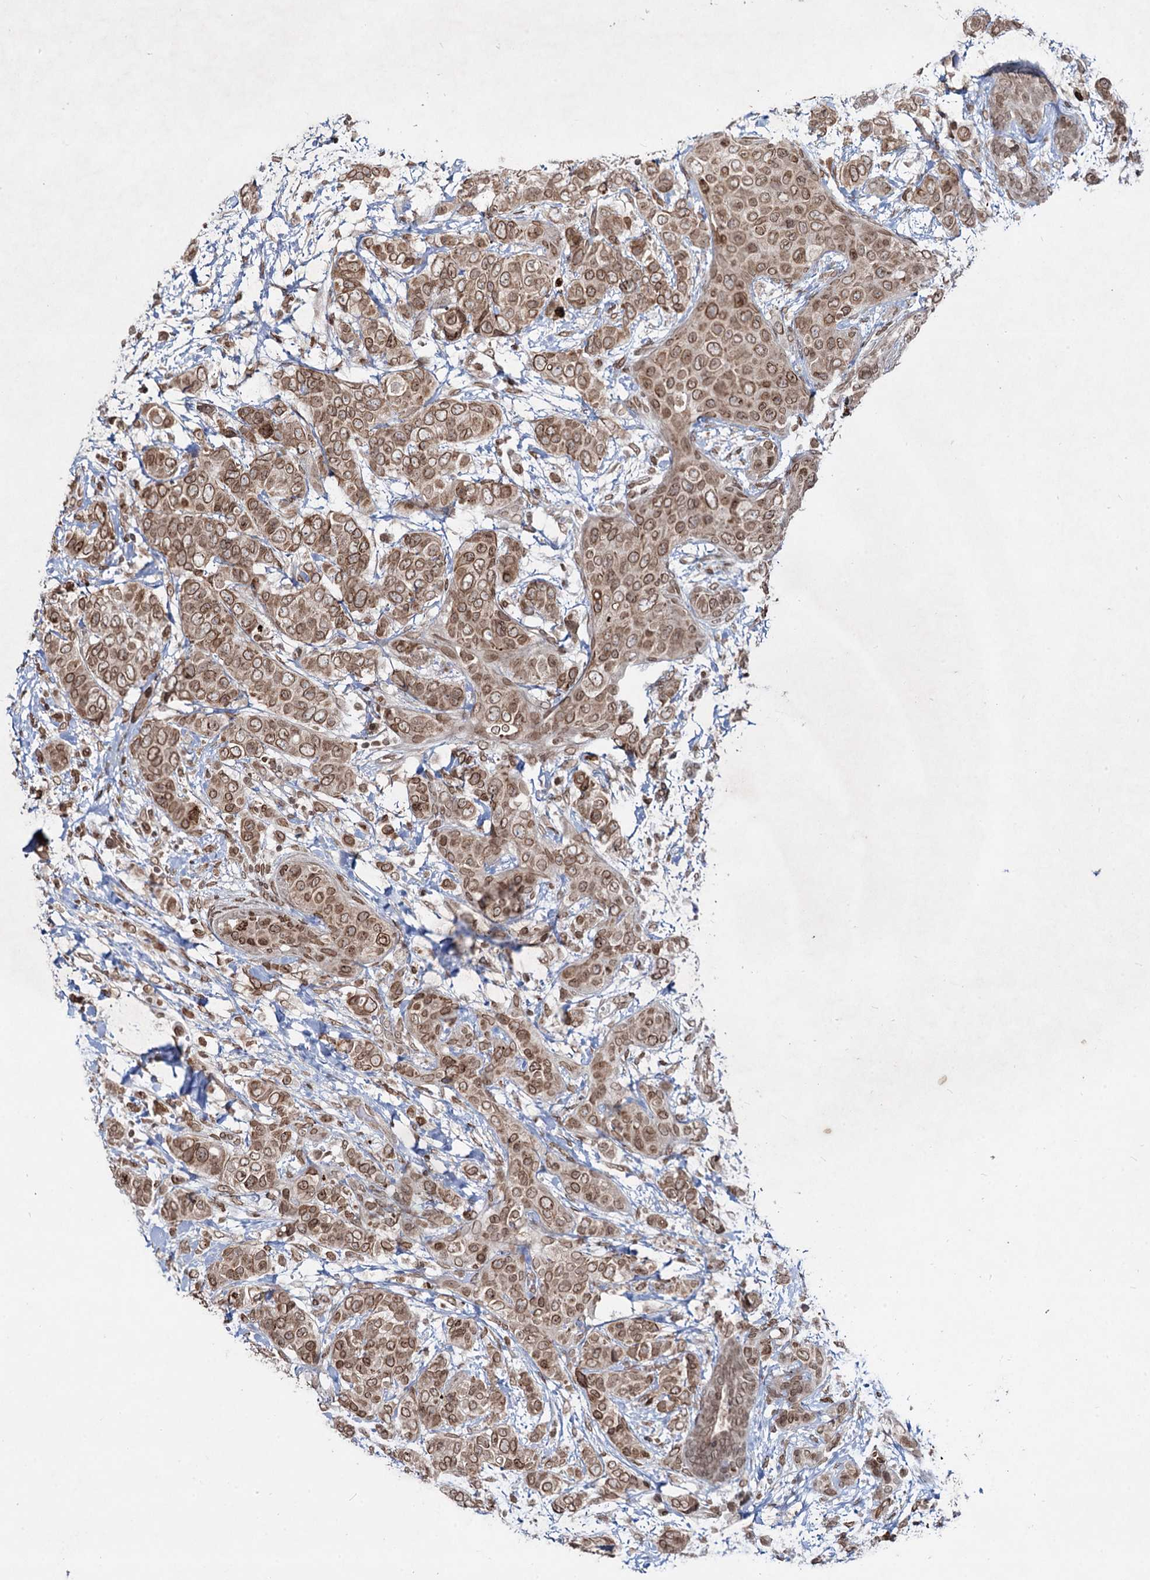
{"staining": {"intensity": "strong", "quantity": ">75%", "location": "cytoplasmic/membranous,nuclear"}, "tissue": "breast cancer", "cell_type": "Tumor cells", "image_type": "cancer", "snomed": [{"axis": "morphology", "description": "Lobular carcinoma"}, {"axis": "topography", "description": "Breast"}], "caption": "IHC micrograph of human breast cancer (lobular carcinoma) stained for a protein (brown), which shows high levels of strong cytoplasmic/membranous and nuclear staining in approximately >75% of tumor cells.", "gene": "RNF6", "patient": {"sex": "female", "age": 51}}